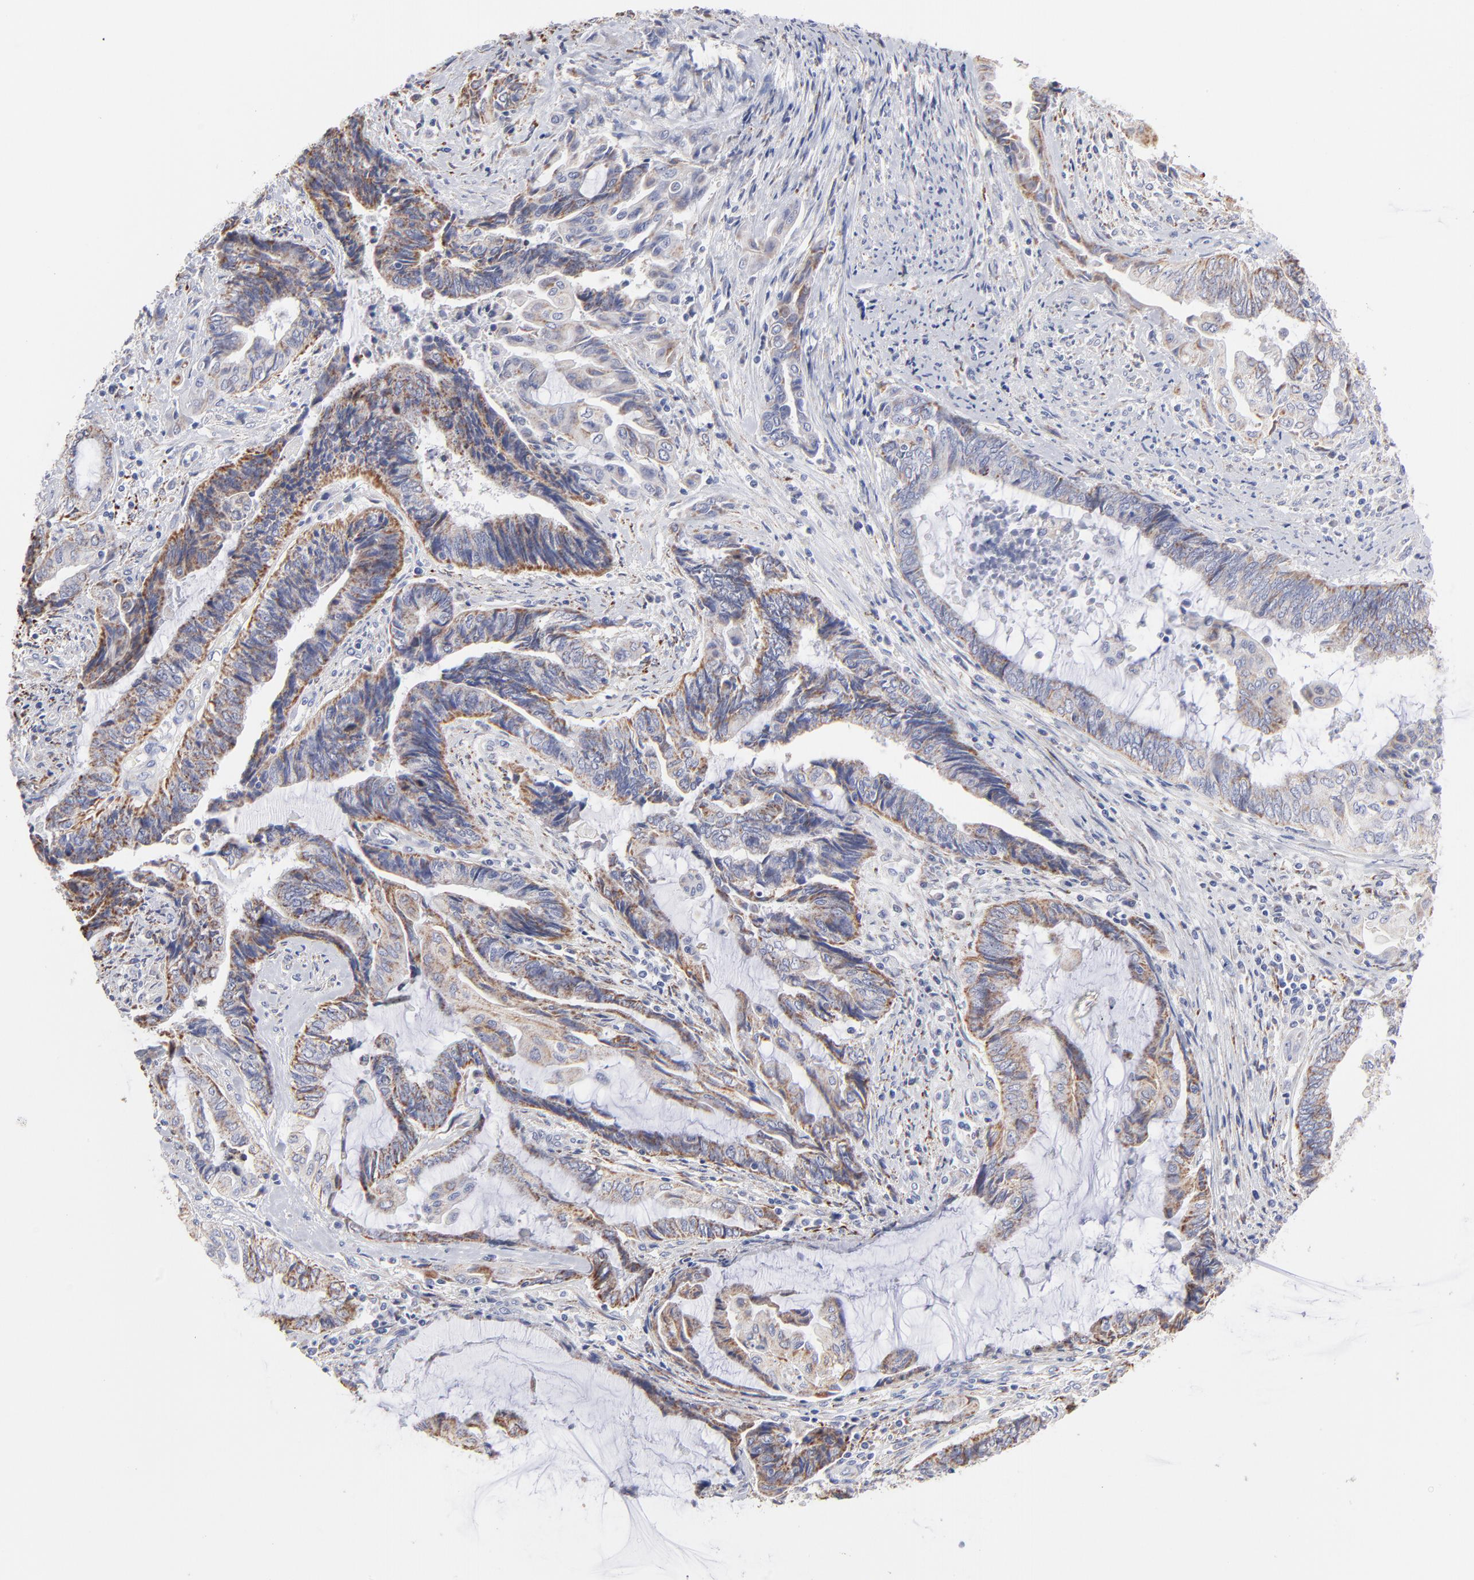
{"staining": {"intensity": "moderate", "quantity": ">75%", "location": "cytoplasmic/membranous"}, "tissue": "endometrial cancer", "cell_type": "Tumor cells", "image_type": "cancer", "snomed": [{"axis": "morphology", "description": "Adenocarcinoma, NOS"}, {"axis": "topography", "description": "Uterus"}, {"axis": "topography", "description": "Endometrium"}], "caption": "Brown immunohistochemical staining in adenocarcinoma (endometrial) exhibits moderate cytoplasmic/membranous staining in about >75% of tumor cells.", "gene": "TST", "patient": {"sex": "female", "age": 70}}